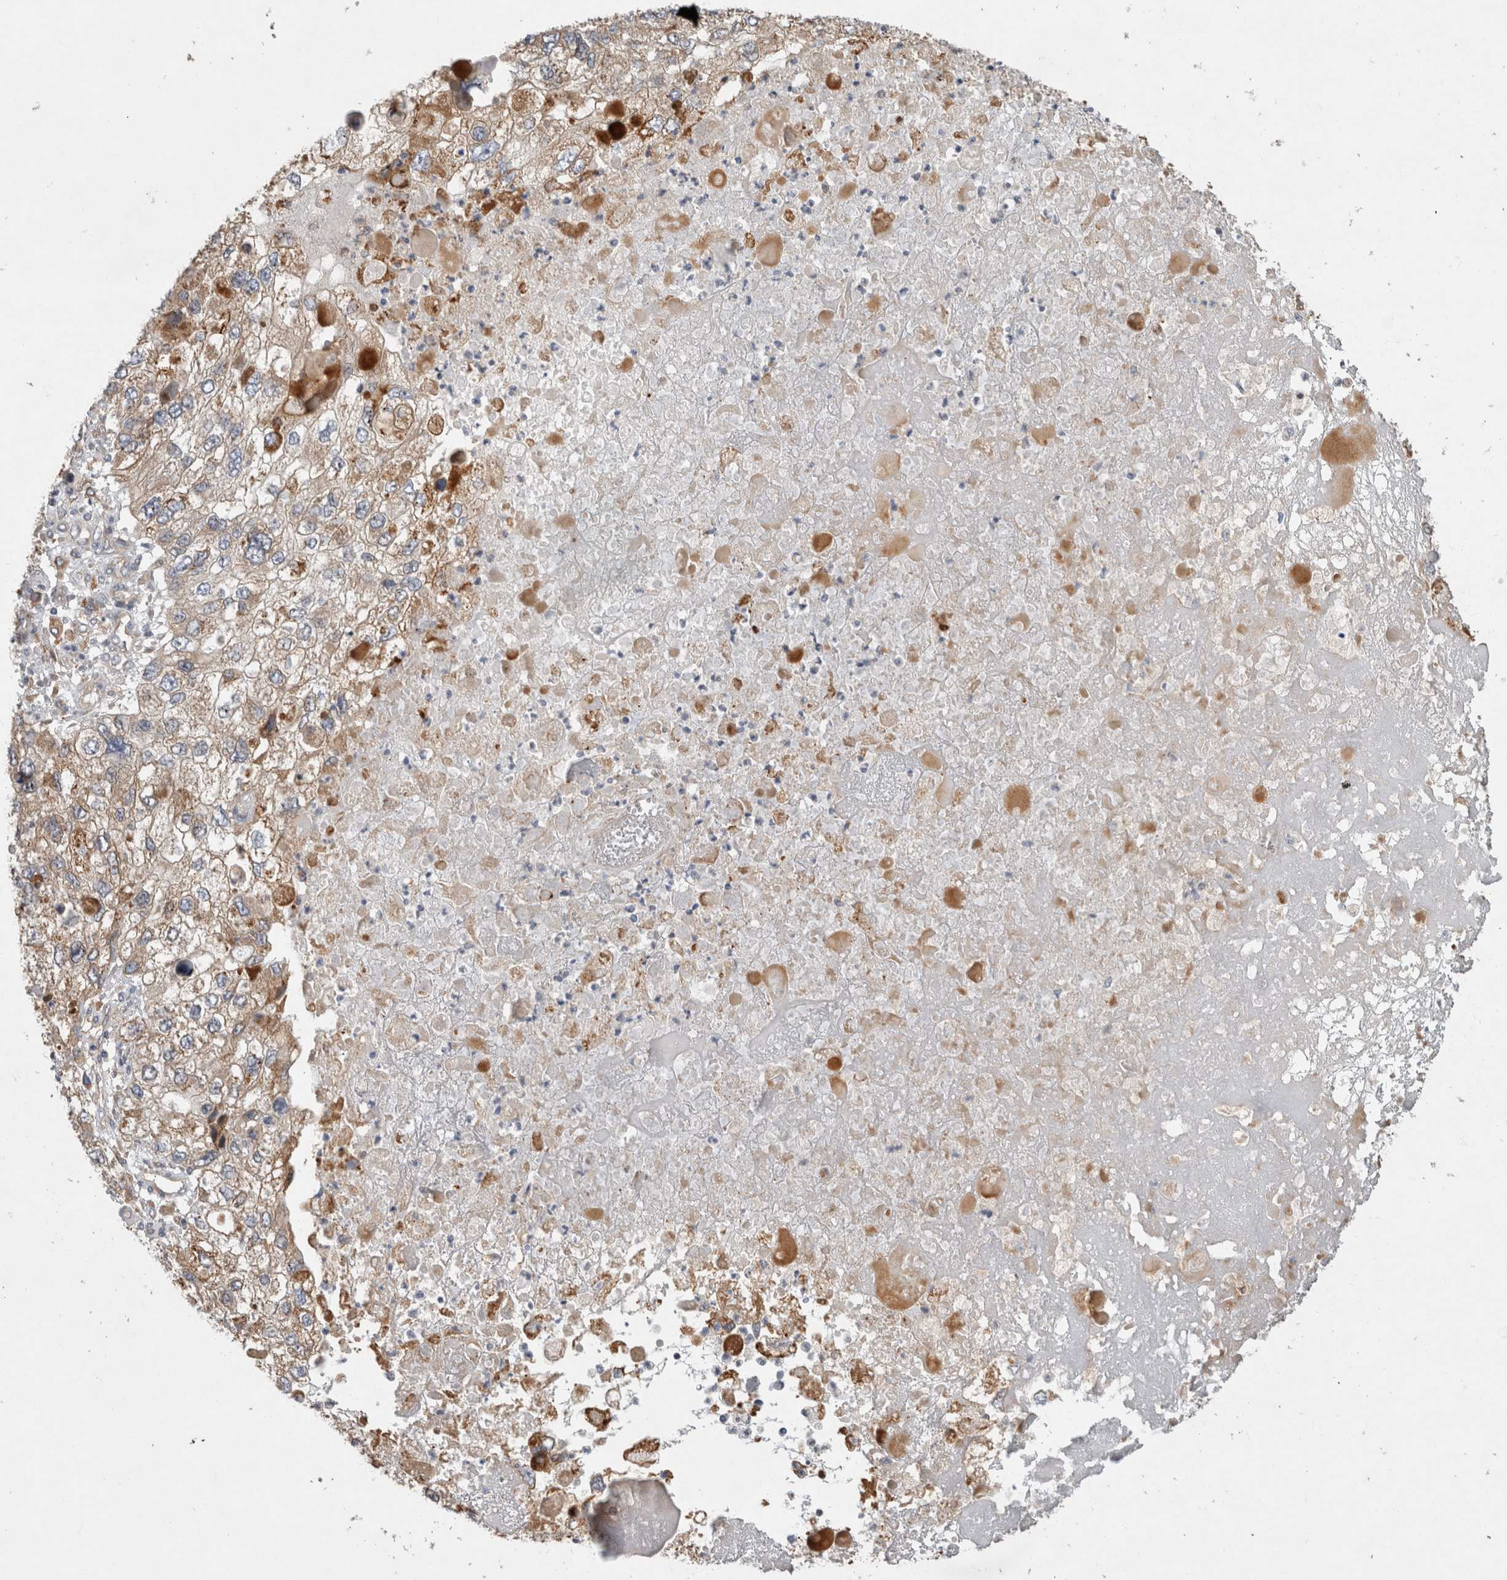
{"staining": {"intensity": "weak", "quantity": "<25%", "location": "cytoplasmic/membranous"}, "tissue": "endometrial cancer", "cell_type": "Tumor cells", "image_type": "cancer", "snomed": [{"axis": "morphology", "description": "Adenocarcinoma, NOS"}, {"axis": "topography", "description": "Endometrium"}], "caption": "Immunohistochemistry (IHC) histopathology image of neoplastic tissue: adenocarcinoma (endometrial) stained with DAB (3,3'-diaminobenzidine) reveals no significant protein positivity in tumor cells.", "gene": "PDCD10", "patient": {"sex": "female", "age": 49}}